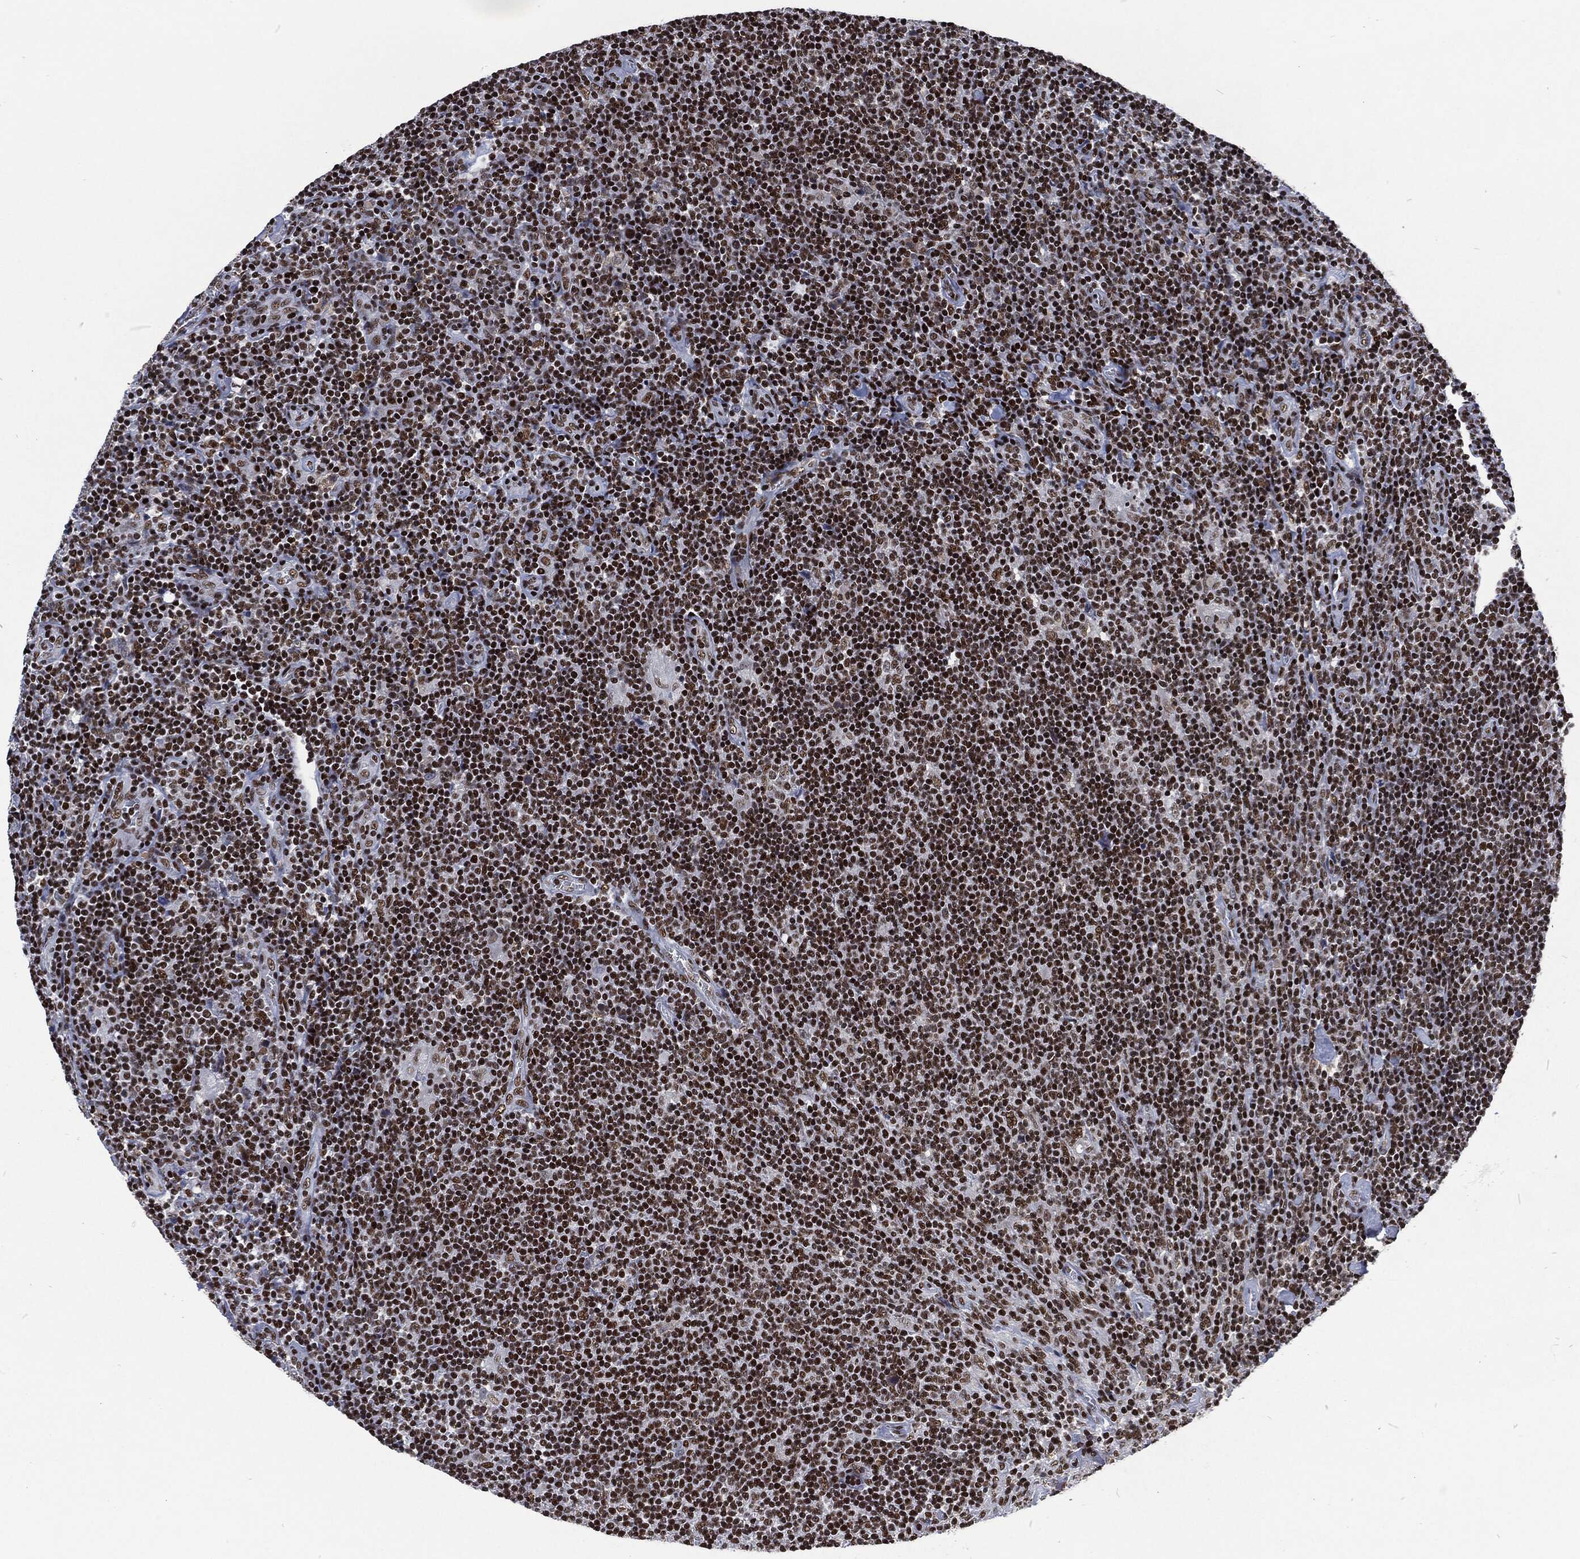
{"staining": {"intensity": "moderate", "quantity": ">75%", "location": "nuclear"}, "tissue": "lymphoma", "cell_type": "Tumor cells", "image_type": "cancer", "snomed": [{"axis": "morphology", "description": "Hodgkin's disease, NOS"}, {"axis": "topography", "description": "Lymph node"}], "caption": "A brown stain labels moderate nuclear positivity of a protein in lymphoma tumor cells.", "gene": "DCPS", "patient": {"sex": "male", "age": 40}}